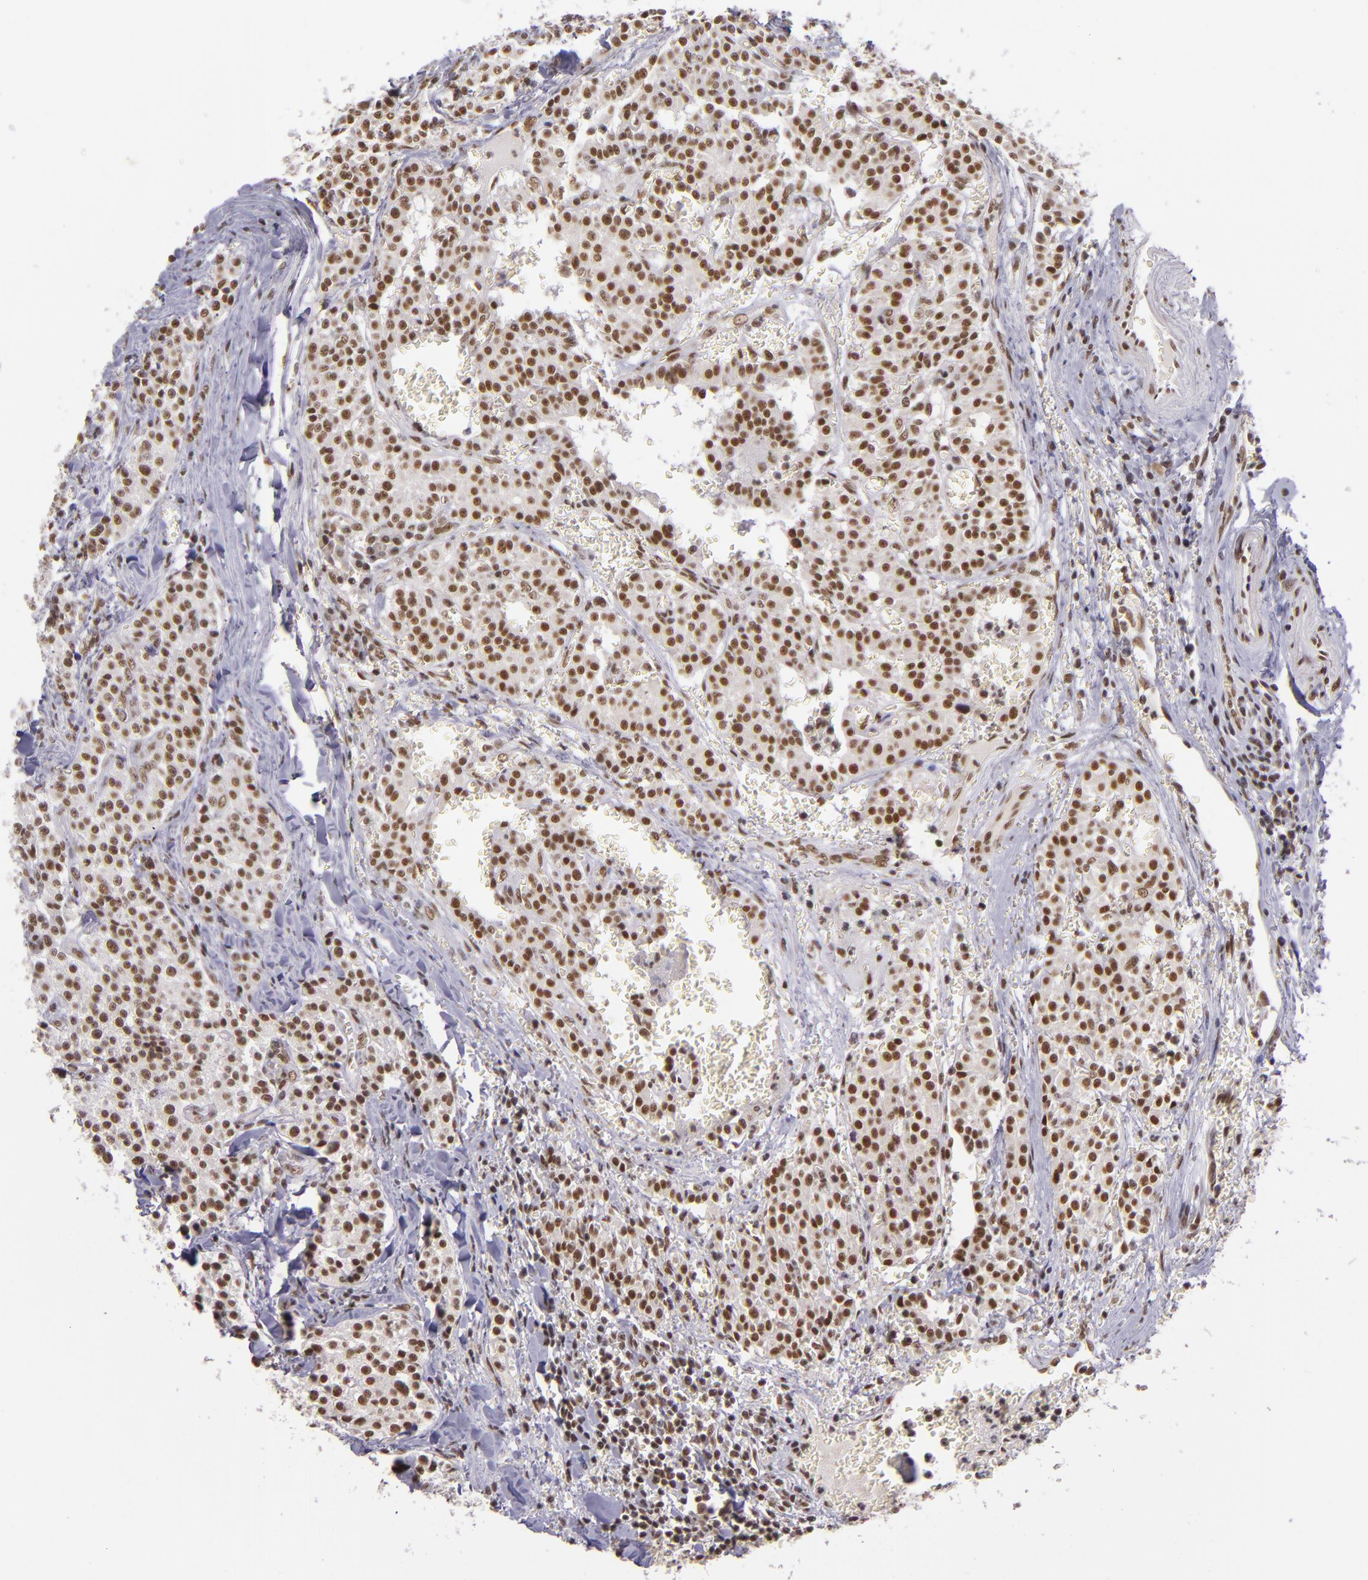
{"staining": {"intensity": "moderate", "quantity": ">75%", "location": "nuclear"}, "tissue": "carcinoid", "cell_type": "Tumor cells", "image_type": "cancer", "snomed": [{"axis": "morphology", "description": "Carcinoid, malignant, NOS"}, {"axis": "topography", "description": "Stomach"}], "caption": "This photomicrograph reveals IHC staining of human carcinoid, with medium moderate nuclear positivity in about >75% of tumor cells.", "gene": "ZNF148", "patient": {"sex": "female", "age": 76}}